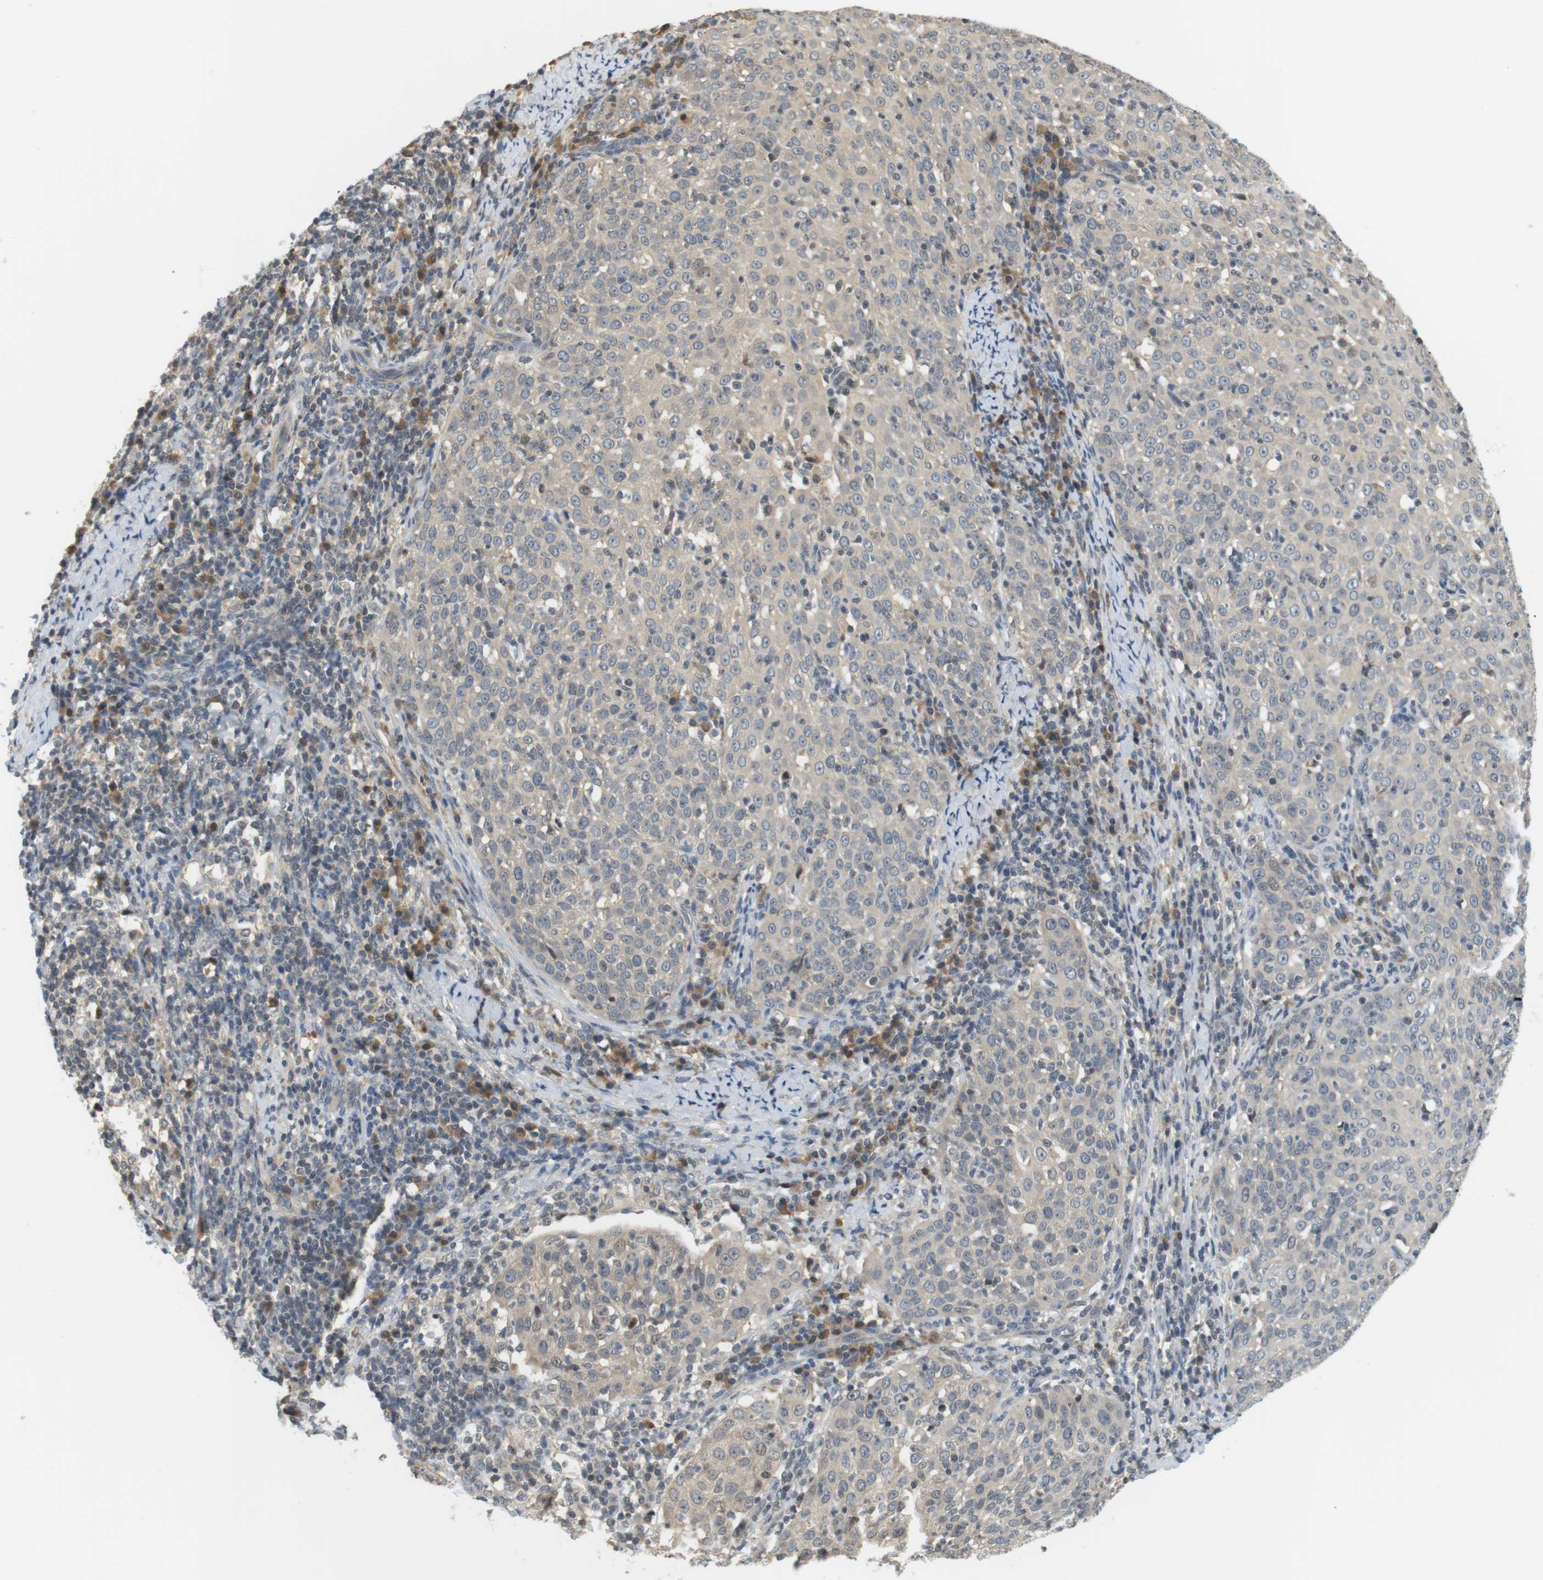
{"staining": {"intensity": "negative", "quantity": "none", "location": "none"}, "tissue": "cervical cancer", "cell_type": "Tumor cells", "image_type": "cancer", "snomed": [{"axis": "morphology", "description": "Squamous cell carcinoma, NOS"}, {"axis": "topography", "description": "Cervix"}], "caption": "Tumor cells are negative for protein expression in human cervical squamous cell carcinoma.", "gene": "WNT7A", "patient": {"sex": "female", "age": 51}}